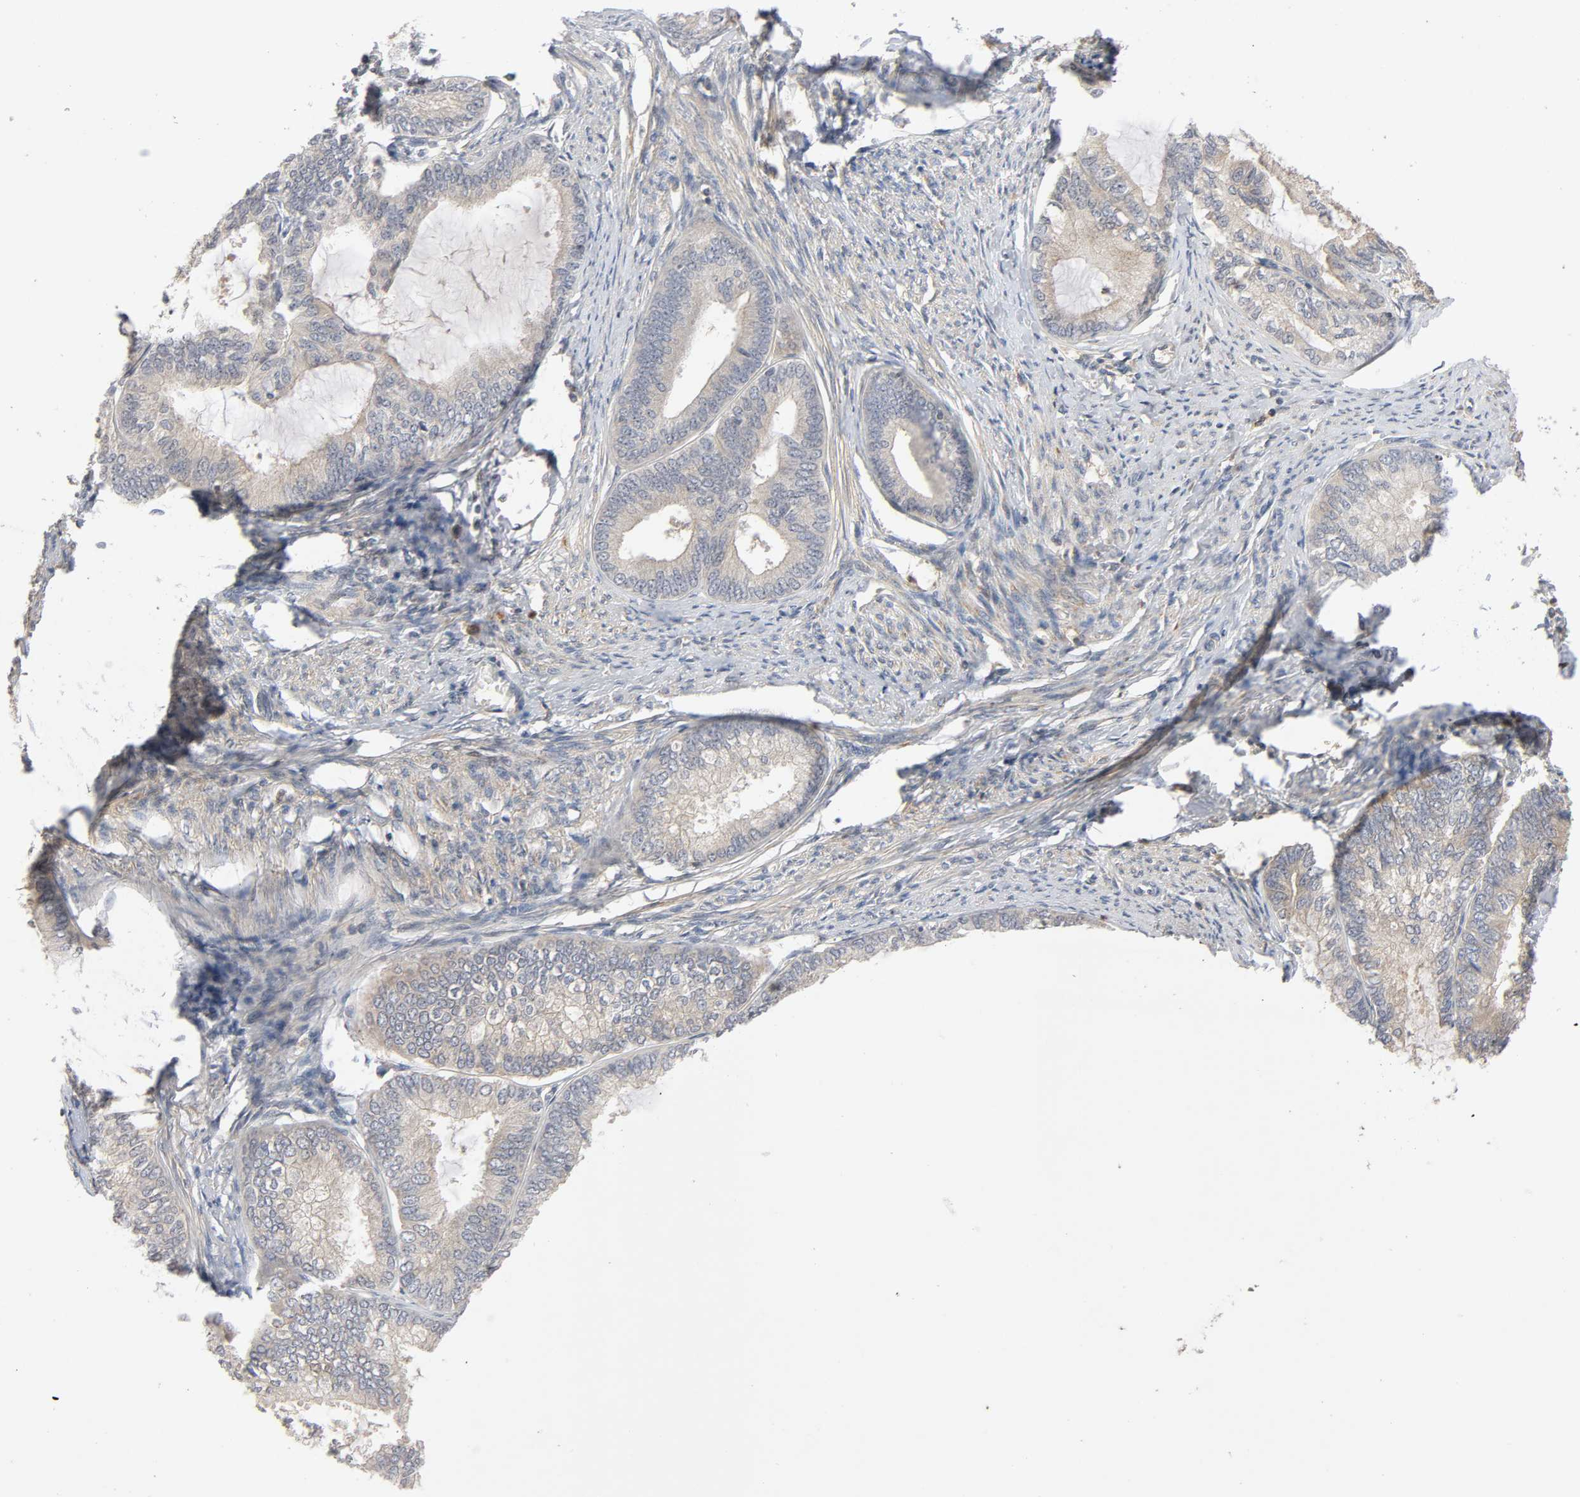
{"staining": {"intensity": "moderate", "quantity": "25%-75%", "location": "cytoplasmic/membranous"}, "tissue": "endometrial cancer", "cell_type": "Tumor cells", "image_type": "cancer", "snomed": [{"axis": "morphology", "description": "Adenocarcinoma, NOS"}, {"axis": "topography", "description": "Endometrium"}], "caption": "High-power microscopy captured an immunohistochemistry photomicrograph of adenocarcinoma (endometrial), revealing moderate cytoplasmic/membranous staining in approximately 25%-75% of tumor cells.", "gene": "CPB2", "patient": {"sex": "female", "age": 86}}